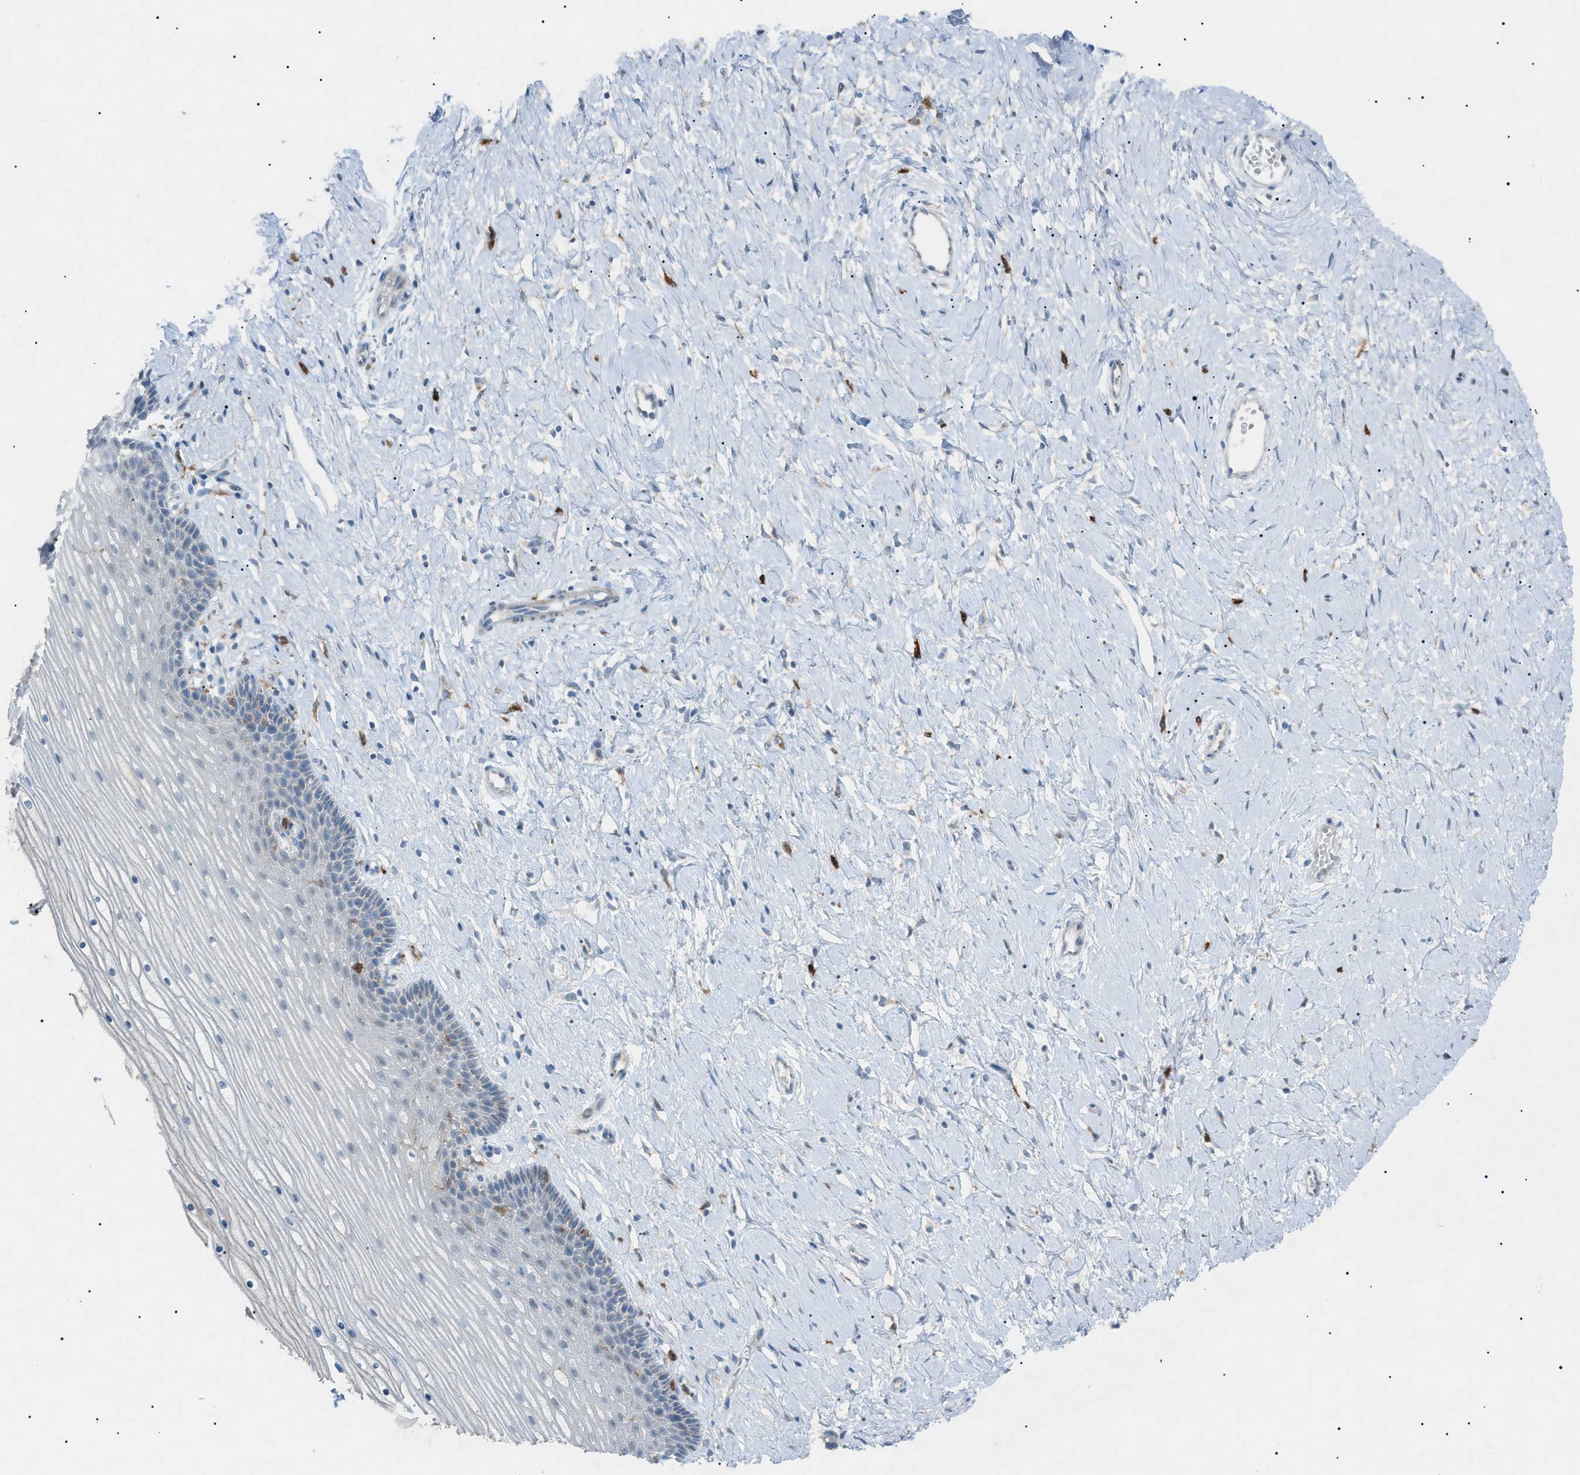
{"staining": {"intensity": "weak", "quantity": "<25%", "location": "cytoplasmic/membranous"}, "tissue": "cervix", "cell_type": "Glandular cells", "image_type": "normal", "snomed": [{"axis": "morphology", "description": "Normal tissue, NOS"}, {"axis": "topography", "description": "Cervix"}], "caption": "Immunohistochemical staining of normal human cervix demonstrates no significant staining in glandular cells. Nuclei are stained in blue.", "gene": "BTK", "patient": {"sex": "female", "age": 39}}